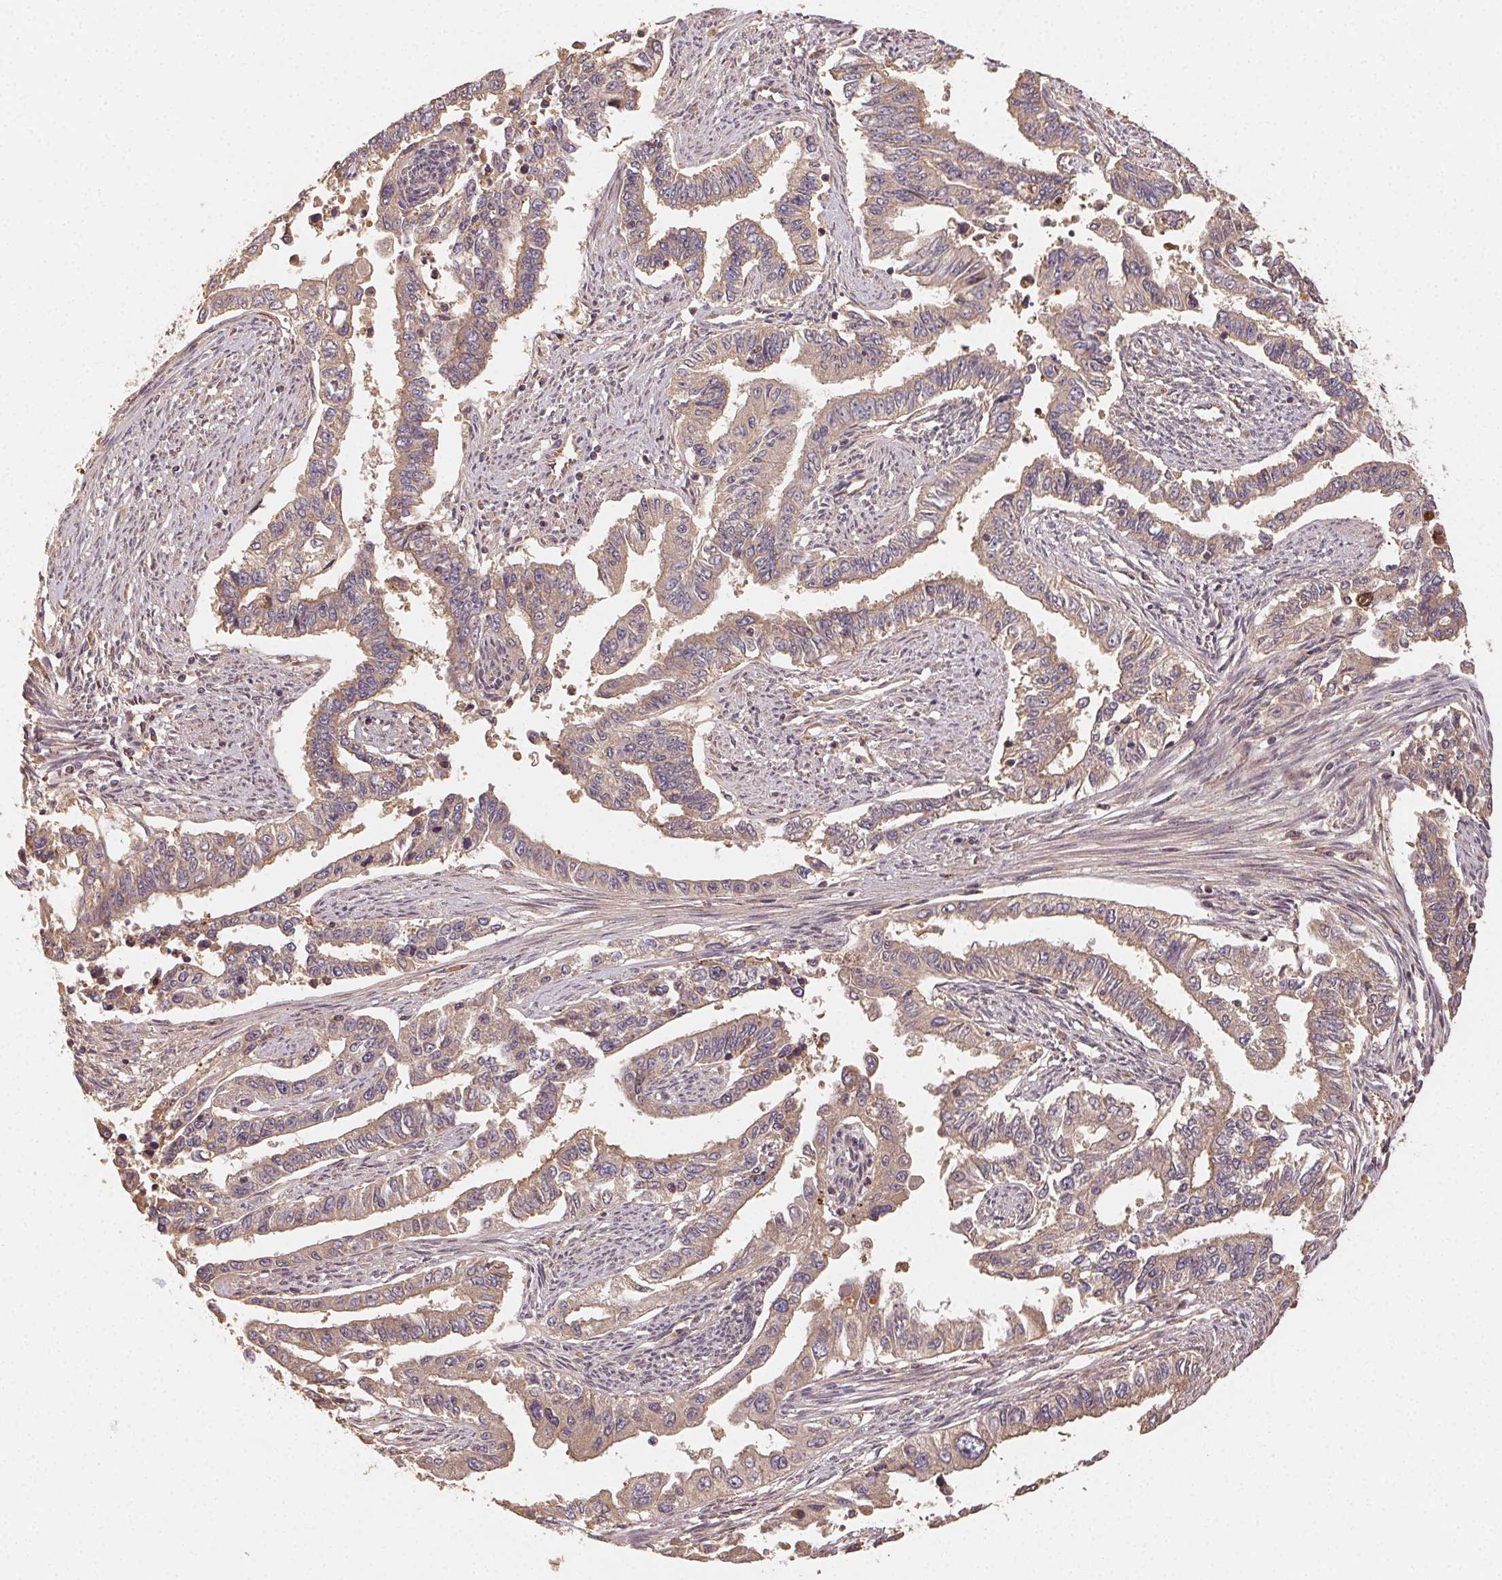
{"staining": {"intensity": "weak", "quantity": ">75%", "location": "cytoplasmic/membranous"}, "tissue": "endometrial cancer", "cell_type": "Tumor cells", "image_type": "cancer", "snomed": [{"axis": "morphology", "description": "Adenocarcinoma, NOS"}, {"axis": "topography", "description": "Uterus"}], "caption": "High-magnification brightfield microscopy of endometrial cancer (adenocarcinoma) stained with DAB (brown) and counterstained with hematoxylin (blue). tumor cells exhibit weak cytoplasmic/membranous positivity is present in about>75% of cells.", "gene": "RALA", "patient": {"sex": "female", "age": 59}}